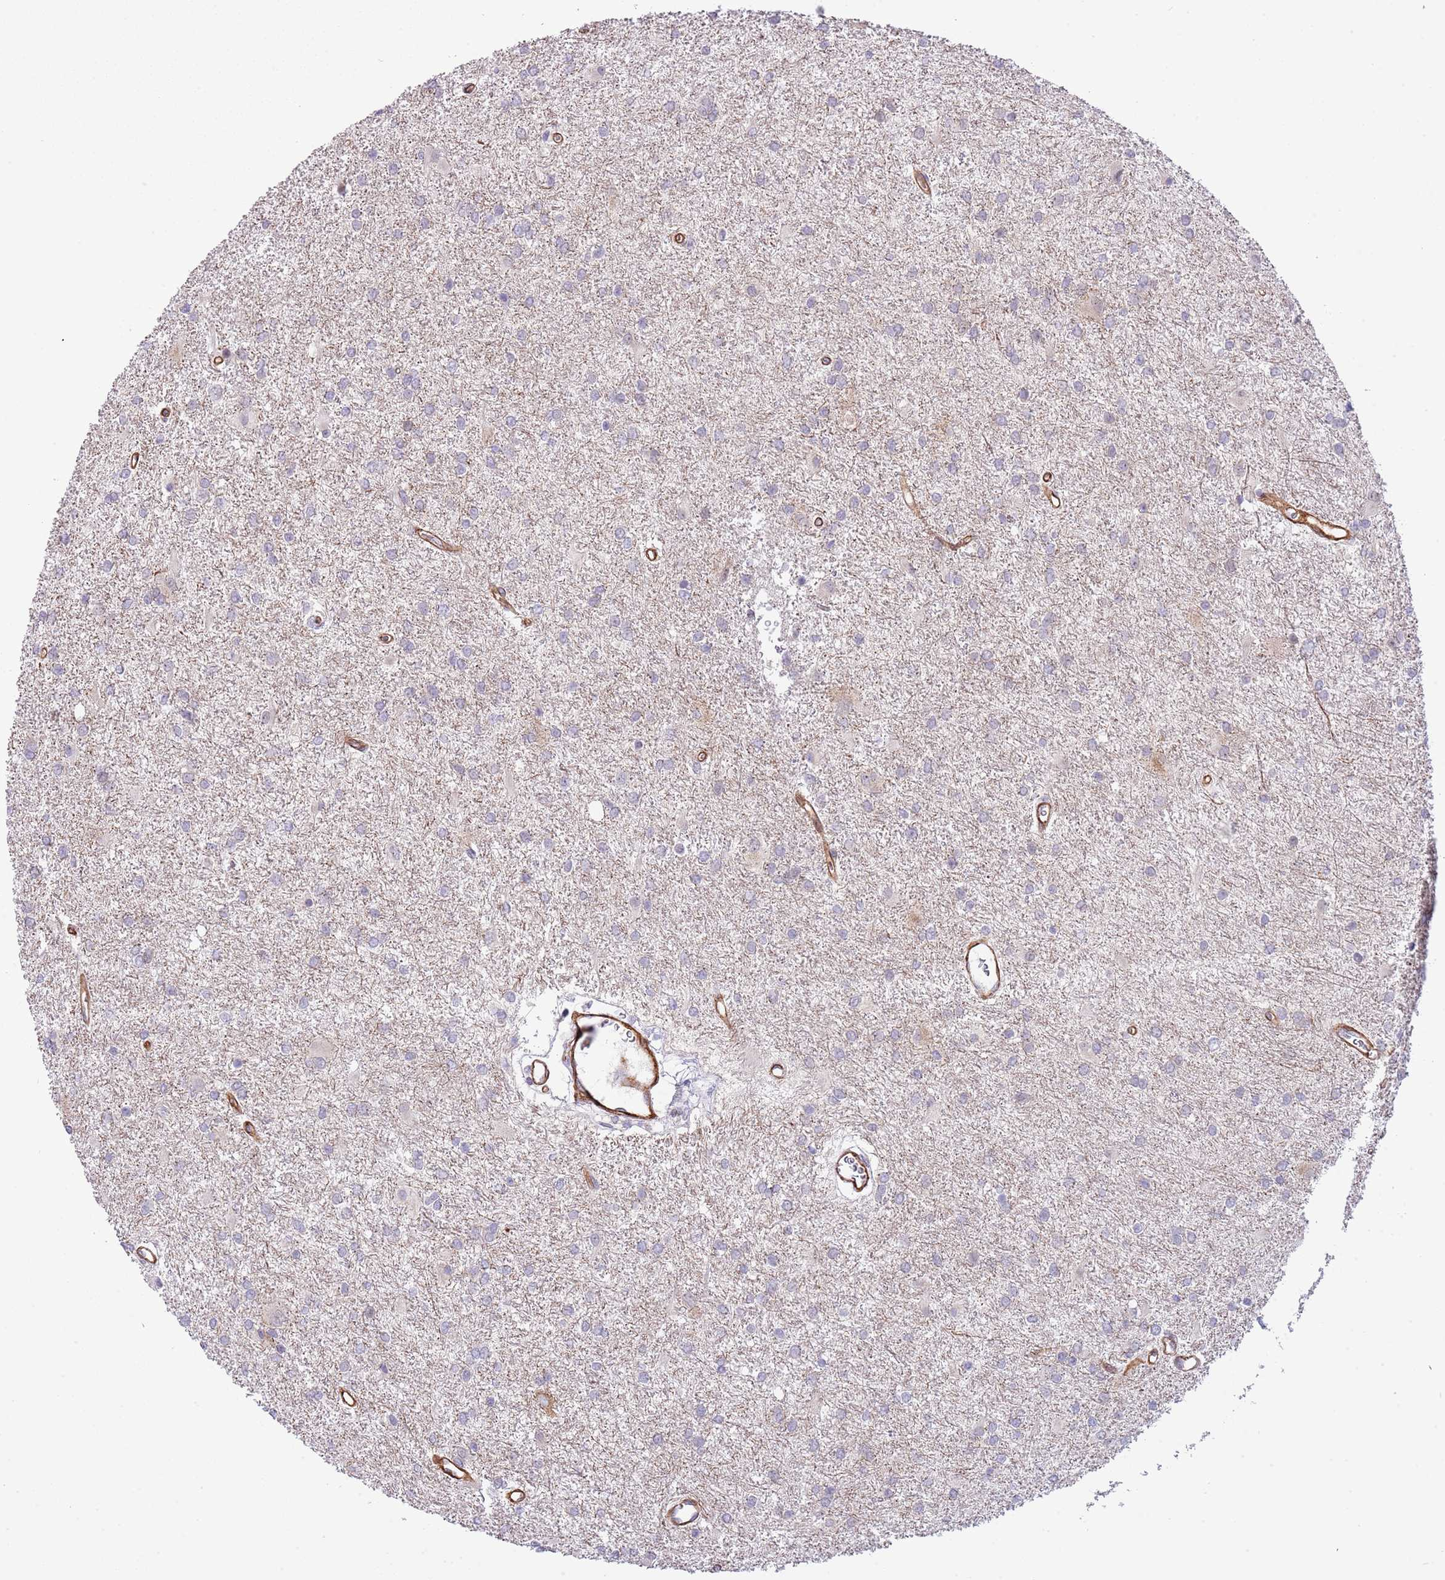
{"staining": {"intensity": "negative", "quantity": "none", "location": "none"}, "tissue": "glioma", "cell_type": "Tumor cells", "image_type": "cancer", "snomed": [{"axis": "morphology", "description": "Glioma, malignant, High grade"}, {"axis": "topography", "description": "Brain"}], "caption": "Immunohistochemistry (IHC) of human malignant glioma (high-grade) shows no expression in tumor cells.", "gene": "NEK3", "patient": {"sex": "female", "age": 50}}